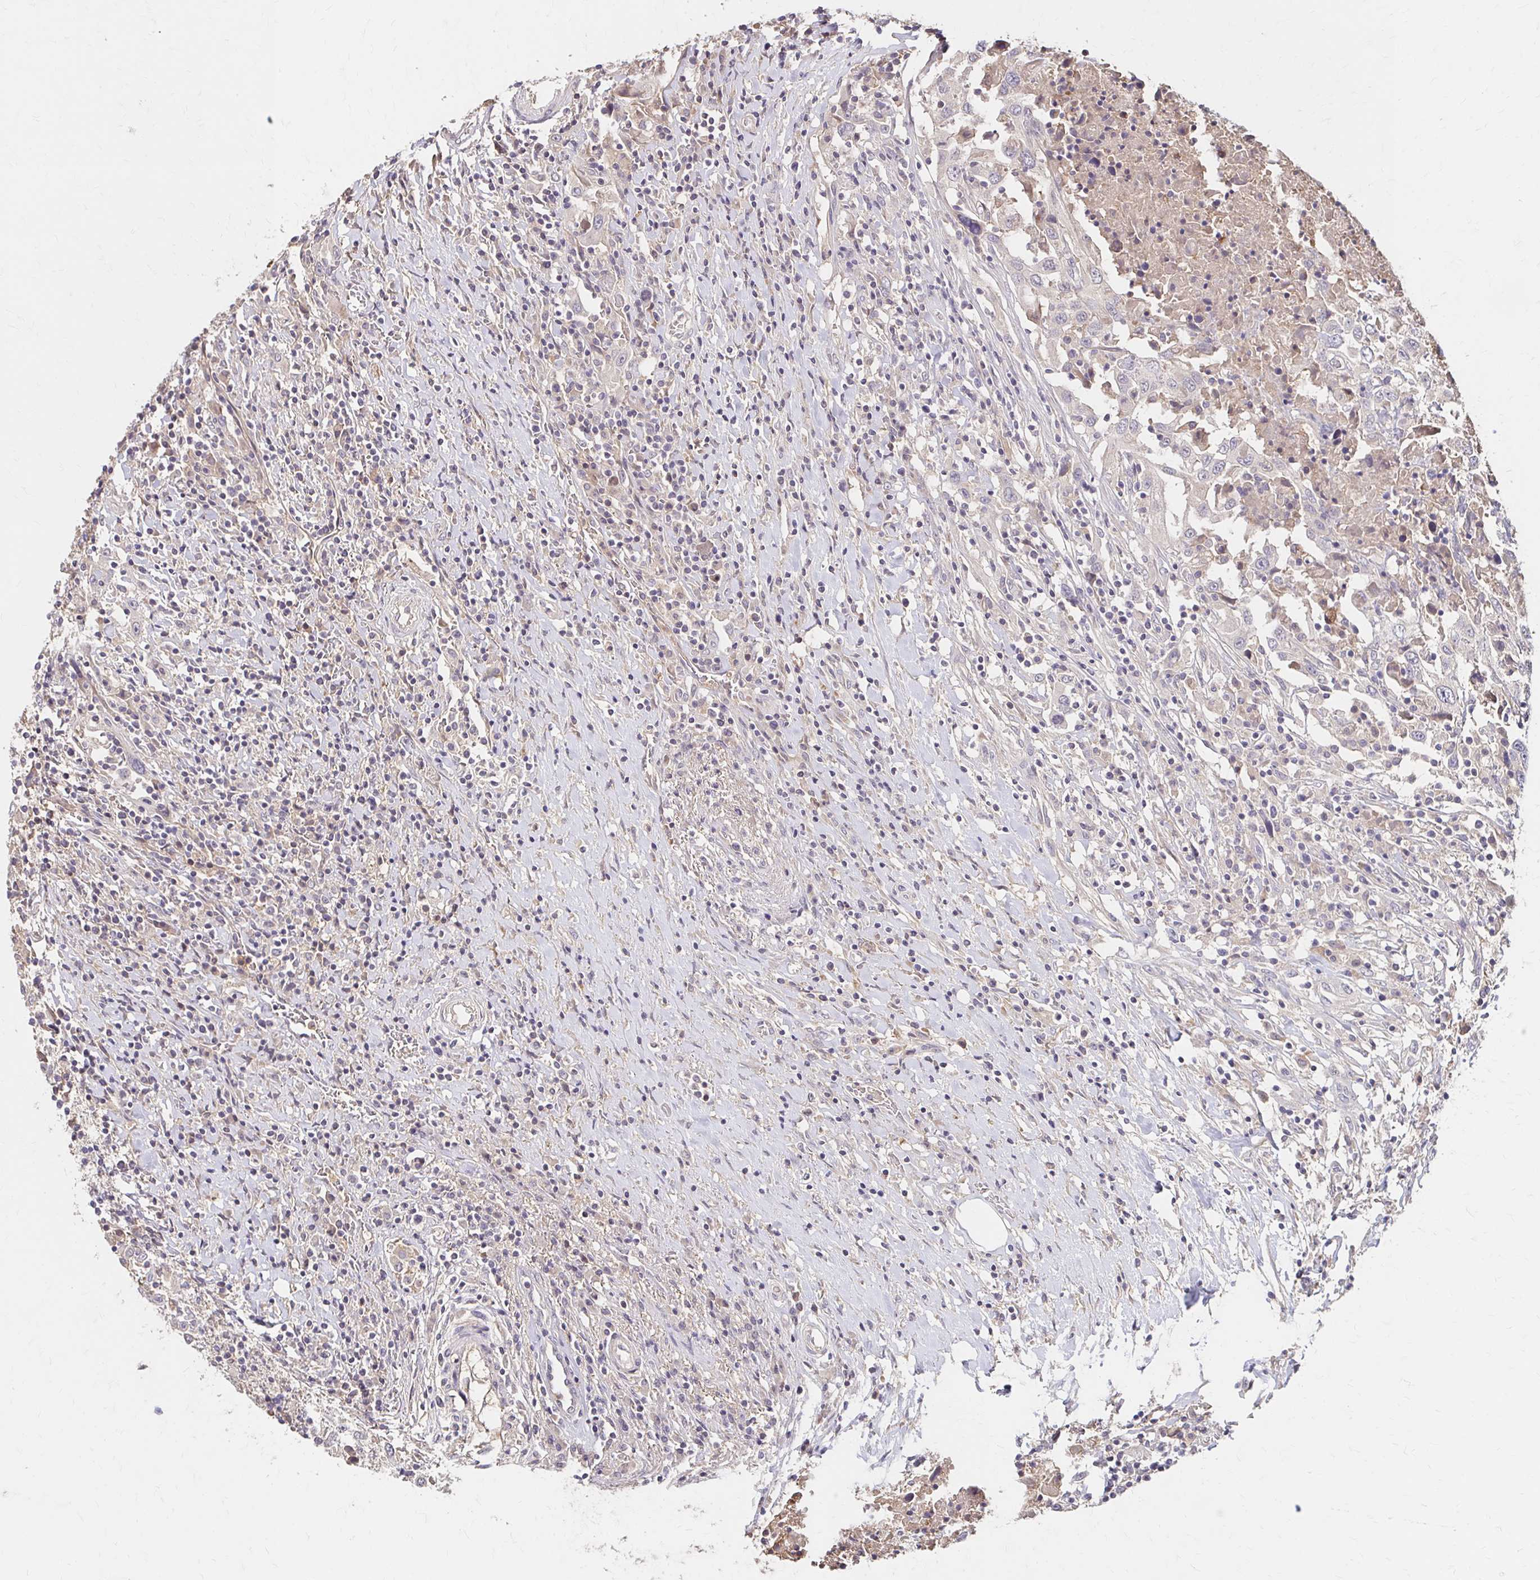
{"staining": {"intensity": "negative", "quantity": "none", "location": "none"}, "tissue": "urothelial cancer", "cell_type": "Tumor cells", "image_type": "cancer", "snomed": [{"axis": "morphology", "description": "Urothelial carcinoma, High grade"}, {"axis": "topography", "description": "Urinary bladder"}], "caption": "Micrograph shows no protein staining in tumor cells of high-grade urothelial carcinoma tissue.", "gene": "HMGCS2", "patient": {"sex": "male", "age": 61}}